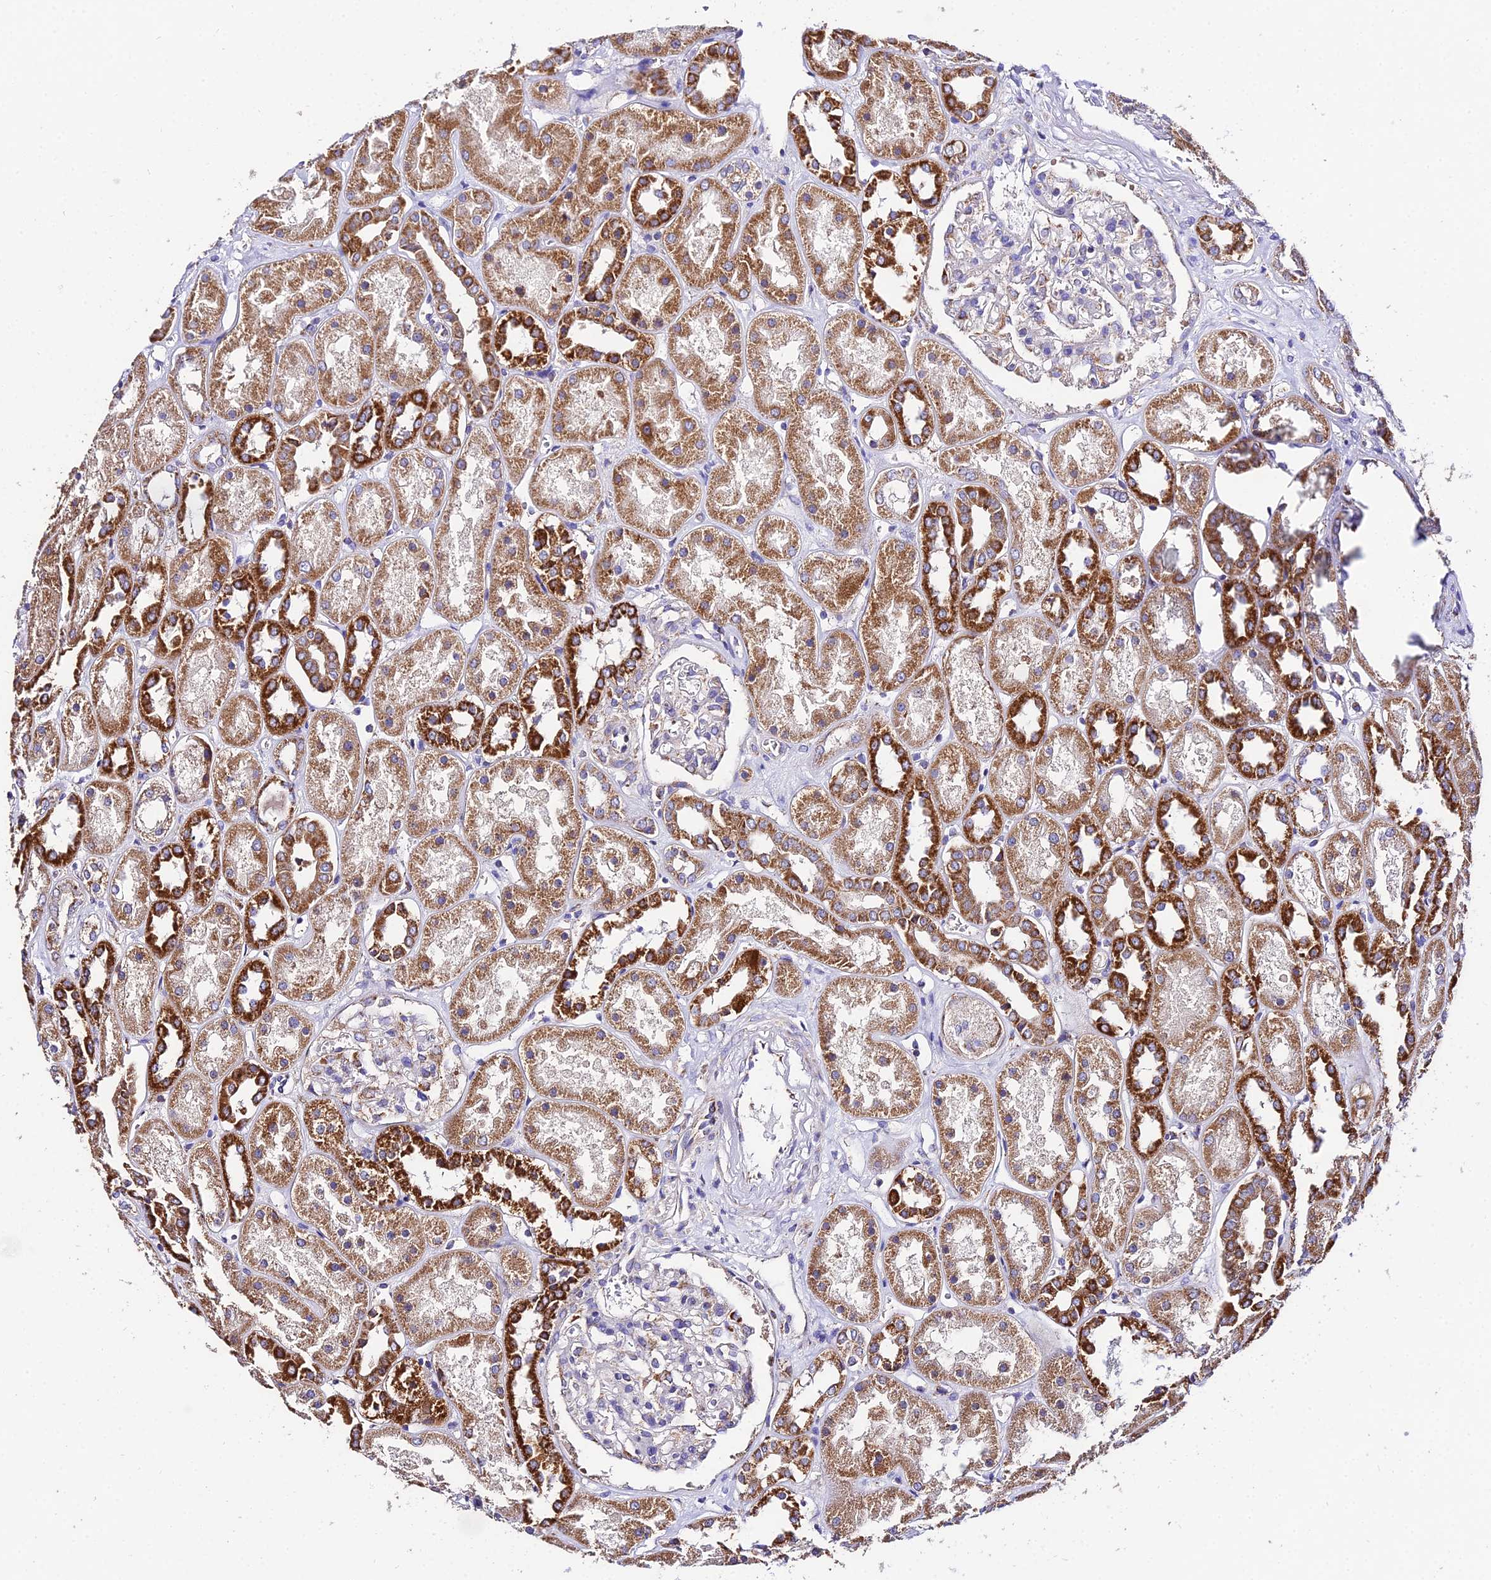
{"staining": {"intensity": "moderate", "quantity": "<25%", "location": "cytoplasmic/membranous"}, "tissue": "kidney", "cell_type": "Cells in glomeruli", "image_type": "normal", "snomed": [{"axis": "morphology", "description": "Normal tissue, NOS"}, {"axis": "topography", "description": "Kidney"}], "caption": "Immunohistochemistry of normal human kidney demonstrates low levels of moderate cytoplasmic/membranous positivity in approximately <25% of cells in glomeruli. Immunohistochemistry (ihc) stains the protein in brown and the nuclei are stained blue.", "gene": "OCIAD1", "patient": {"sex": "male", "age": 70}}